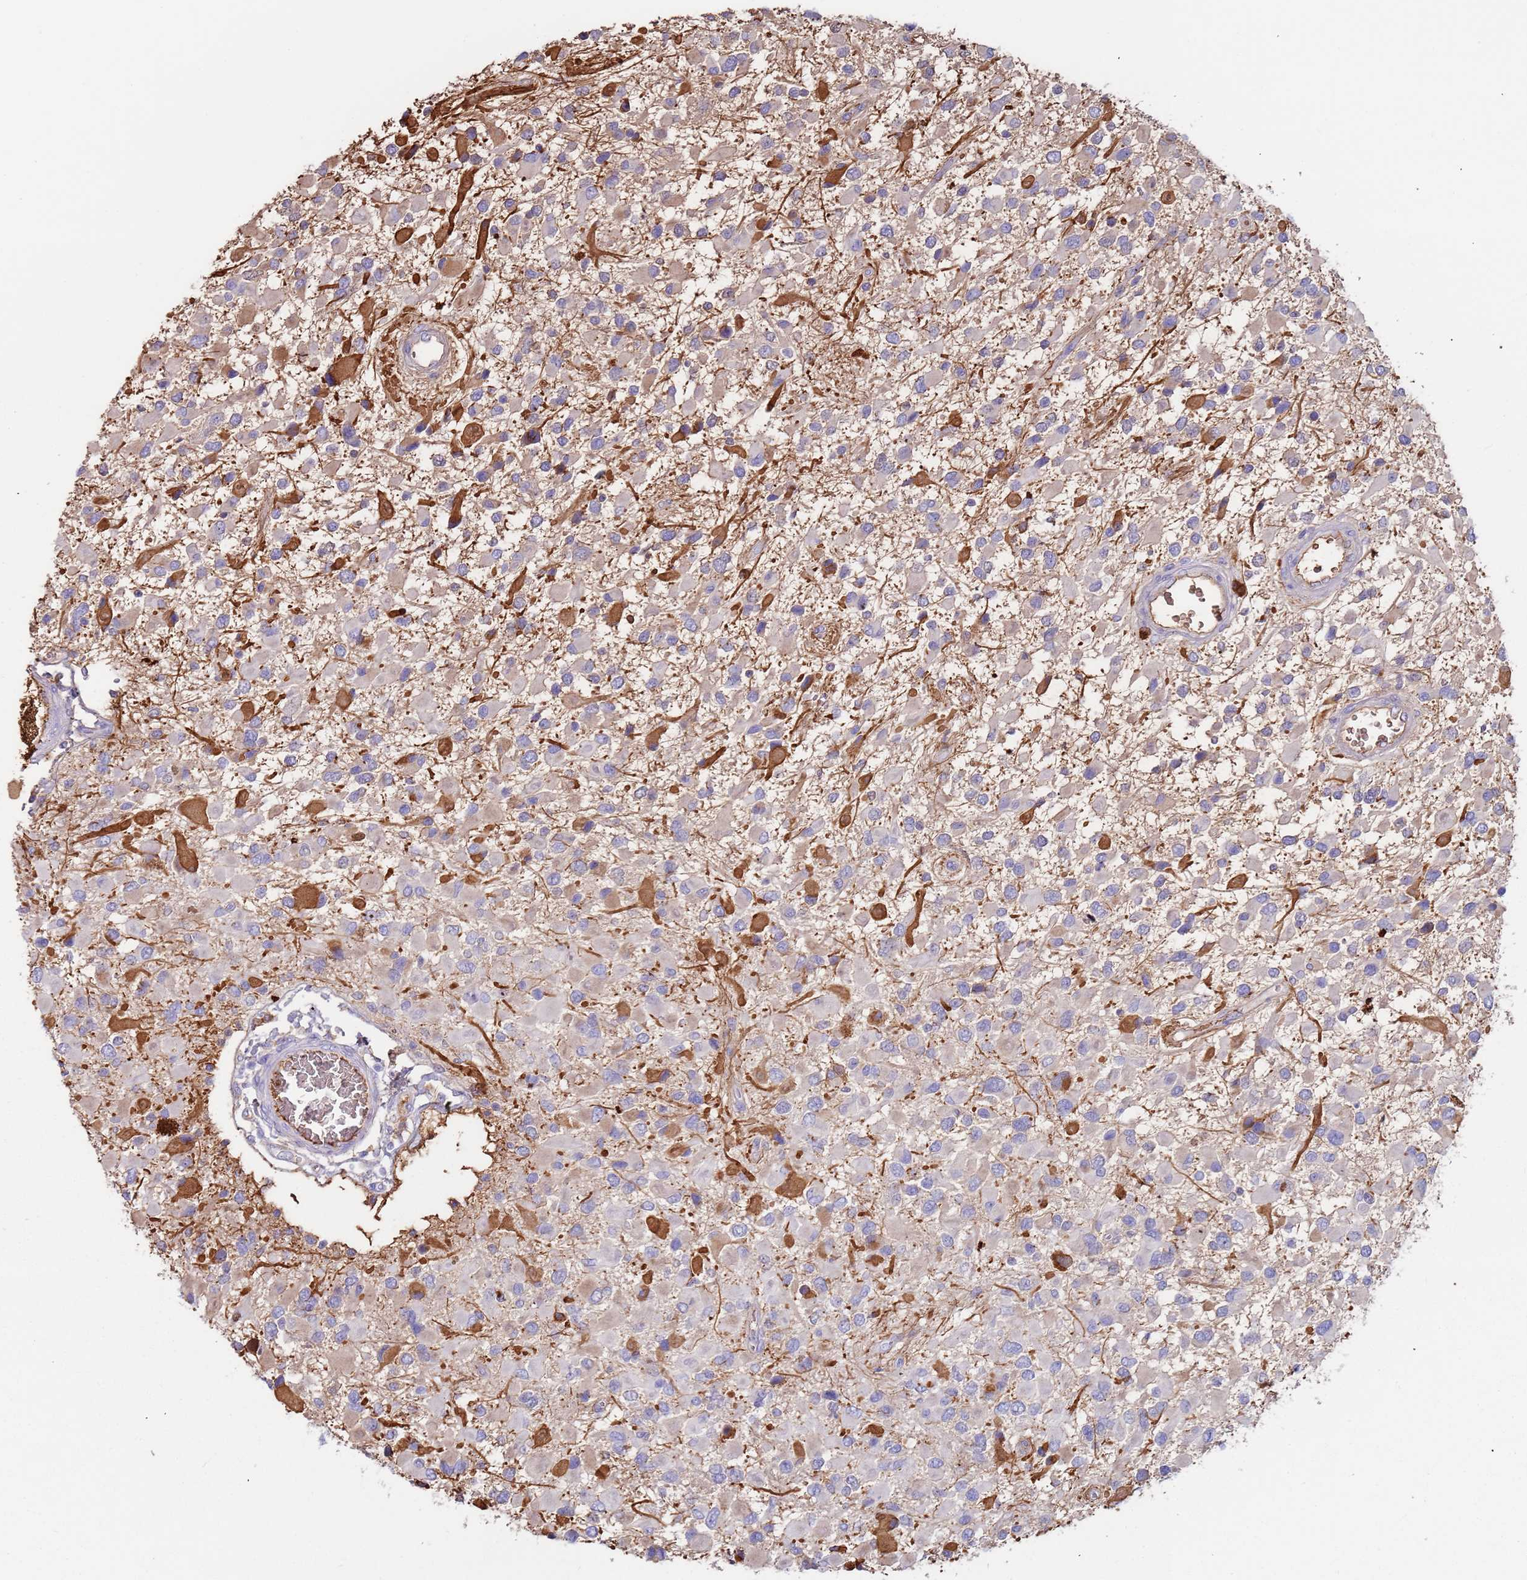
{"staining": {"intensity": "weak", "quantity": "<25%", "location": "cytoplasmic/membranous"}, "tissue": "glioma", "cell_type": "Tumor cells", "image_type": "cancer", "snomed": [{"axis": "morphology", "description": "Glioma, malignant, High grade"}, {"axis": "topography", "description": "Brain"}], "caption": "High power microscopy micrograph of an IHC photomicrograph of malignant glioma (high-grade), revealing no significant staining in tumor cells. (DAB IHC visualized using brightfield microscopy, high magnification).", "gene": "CYSLTR2", "patient": {"sex": "male", "age": 53}}